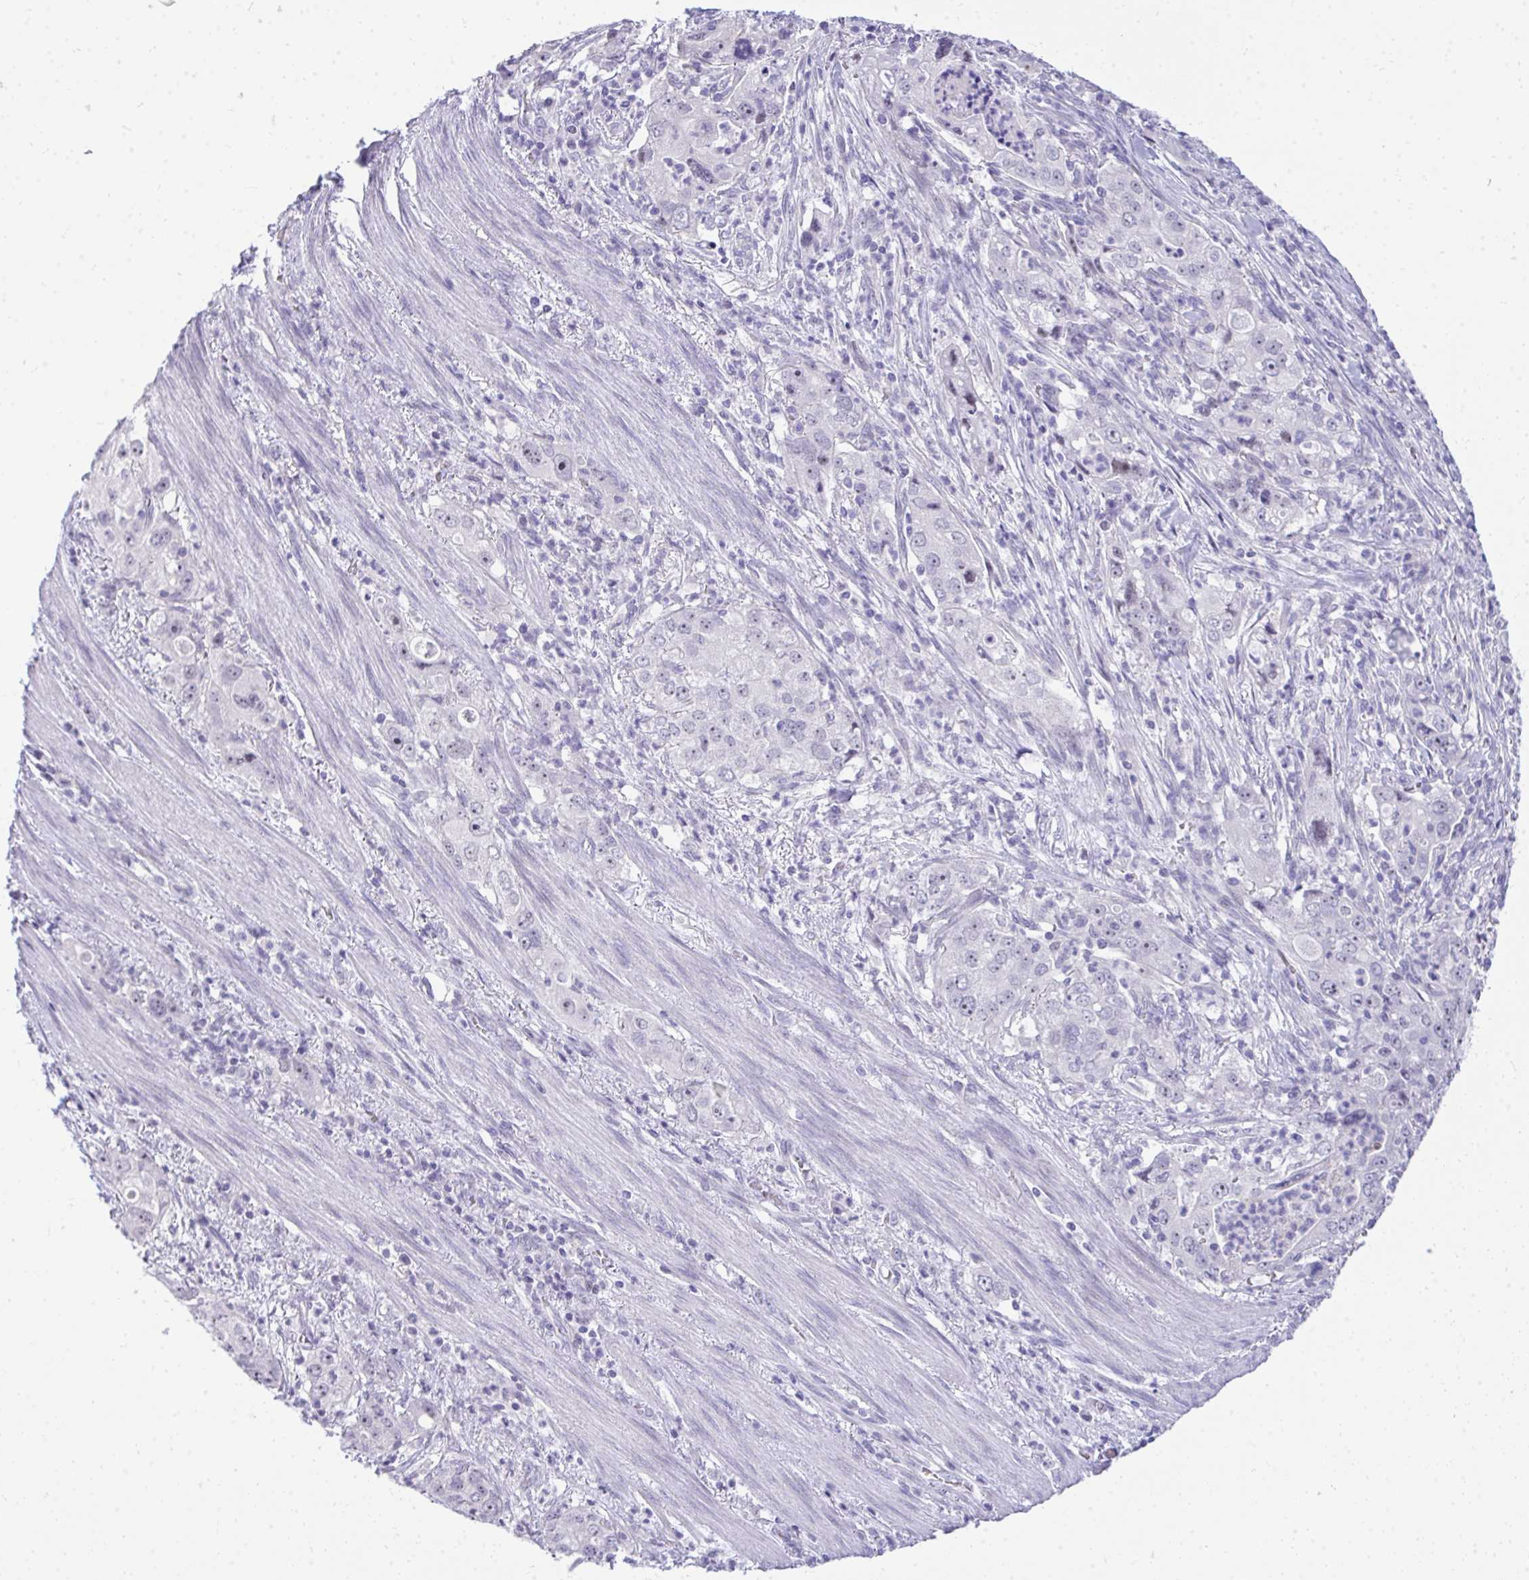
{"staining": {"intensity": "negative", "quantity": "none", "location": "none"}, "tissue": "stomach cancer", "cell_type": "Tumor cells", "image_type": "cancer", "snomed": [{"axis": "morphology", "description": "Adenocarcinoma, NOS"}, {"axis": "topography", "description": "Stomach, upper"}], "caption": "Stomach adenocarcinoma stained for a protein using IHC exhibits no staining tumor cells.", "gene": "EID3", "patient": {"sex": "male", "age": 75}}